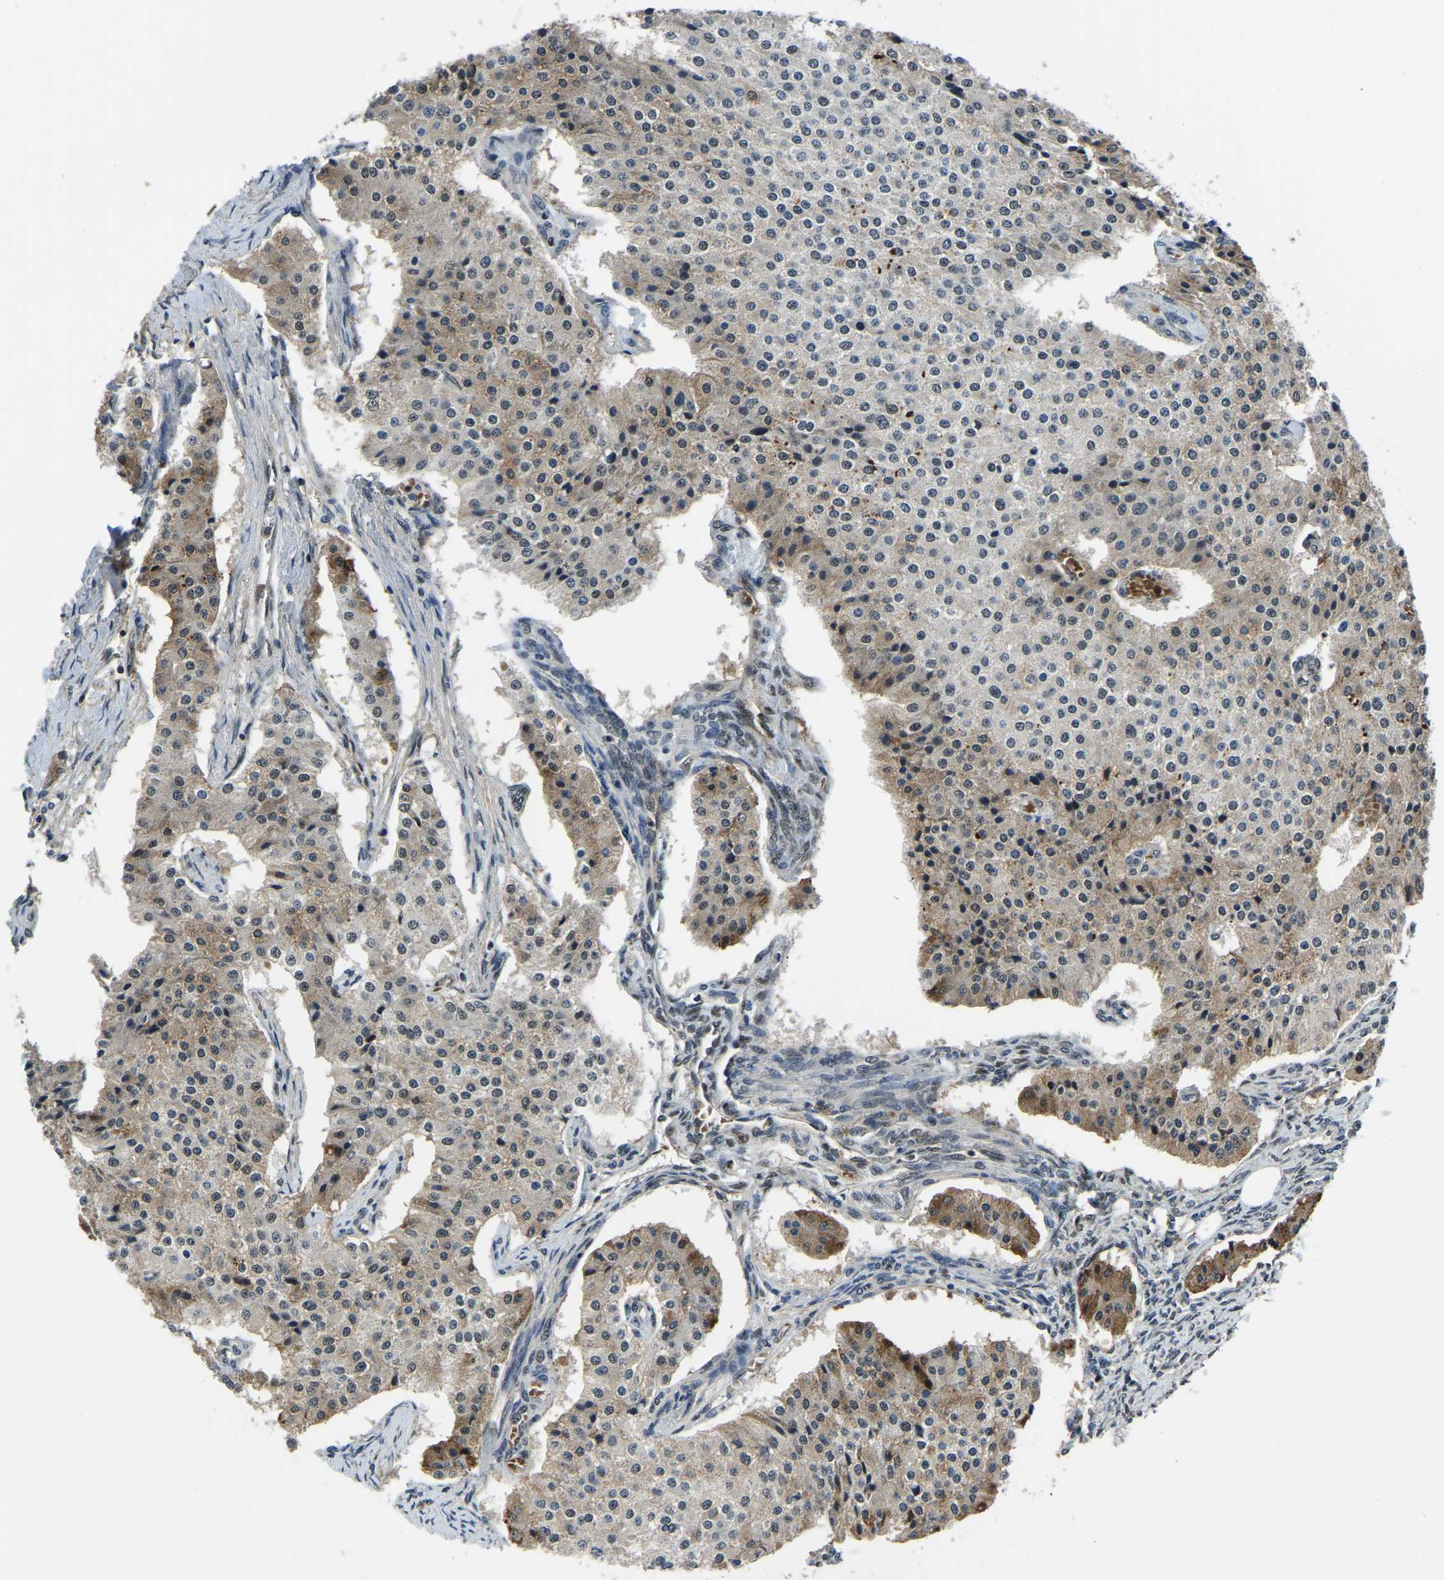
{"staining": {"intensity": "weak", "quantity": "25%-75%", "location": "cytoplasmic/membranous"}, "tissue": "carcinoid", "cell_type": "Tumor cells", "image_type": "cancer", "snomed": [{"axis": "morphology", "description": "Carcinoid, malignant, NOS"}, {"axis": "topography", "description": "Colon"}], "caption": "Carcinoid (malignant) tissue exhibits weak cytoplasmic/membranous positivity in approximately 25%-75% of tumor cells, visualized by immunohistochemistry. Using DAB (brown) and hematoxylin (blue) stains, captured at high magnification using brightfield microscopy.", "gene": "DFFA", "patient": {"sex": "female", "age": 52}}